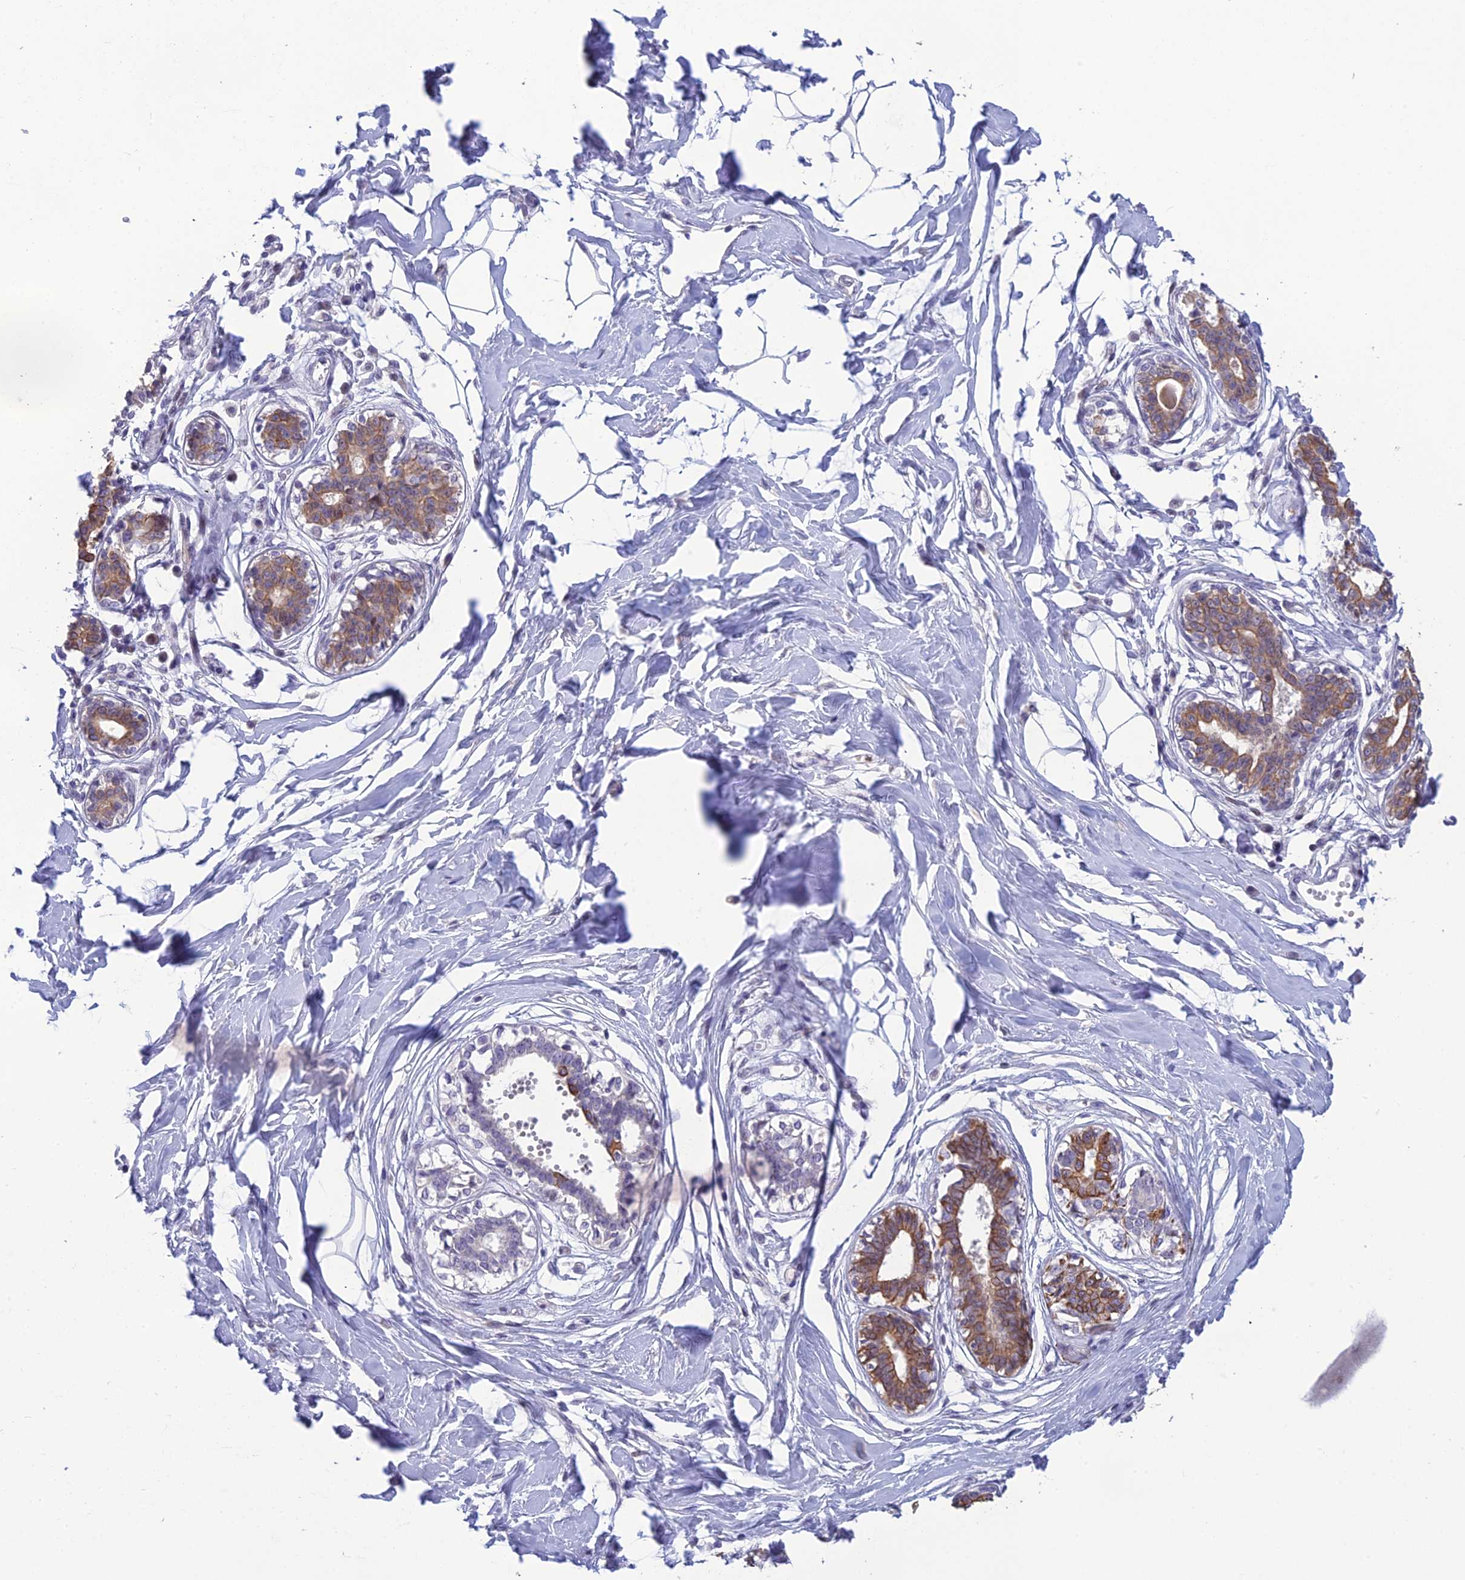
{"staining": {"intensity": "negative", "quantity": "none", "location": "none"}, "tissue": "breast", "cell_type": "Adipocytes", "image_type": "normal", "snomed": [{"axis": "morphology", "description": "Normal tissue, NOS"}, {"axis": "topography", "description": "Breast"}], "caption": "Protein analysis of normal breast shows no significant expression in adipocytes. Nuclei are stained in blue.", "gene": "TMEM134", "patient": {"sex": "female", "age": 45}}